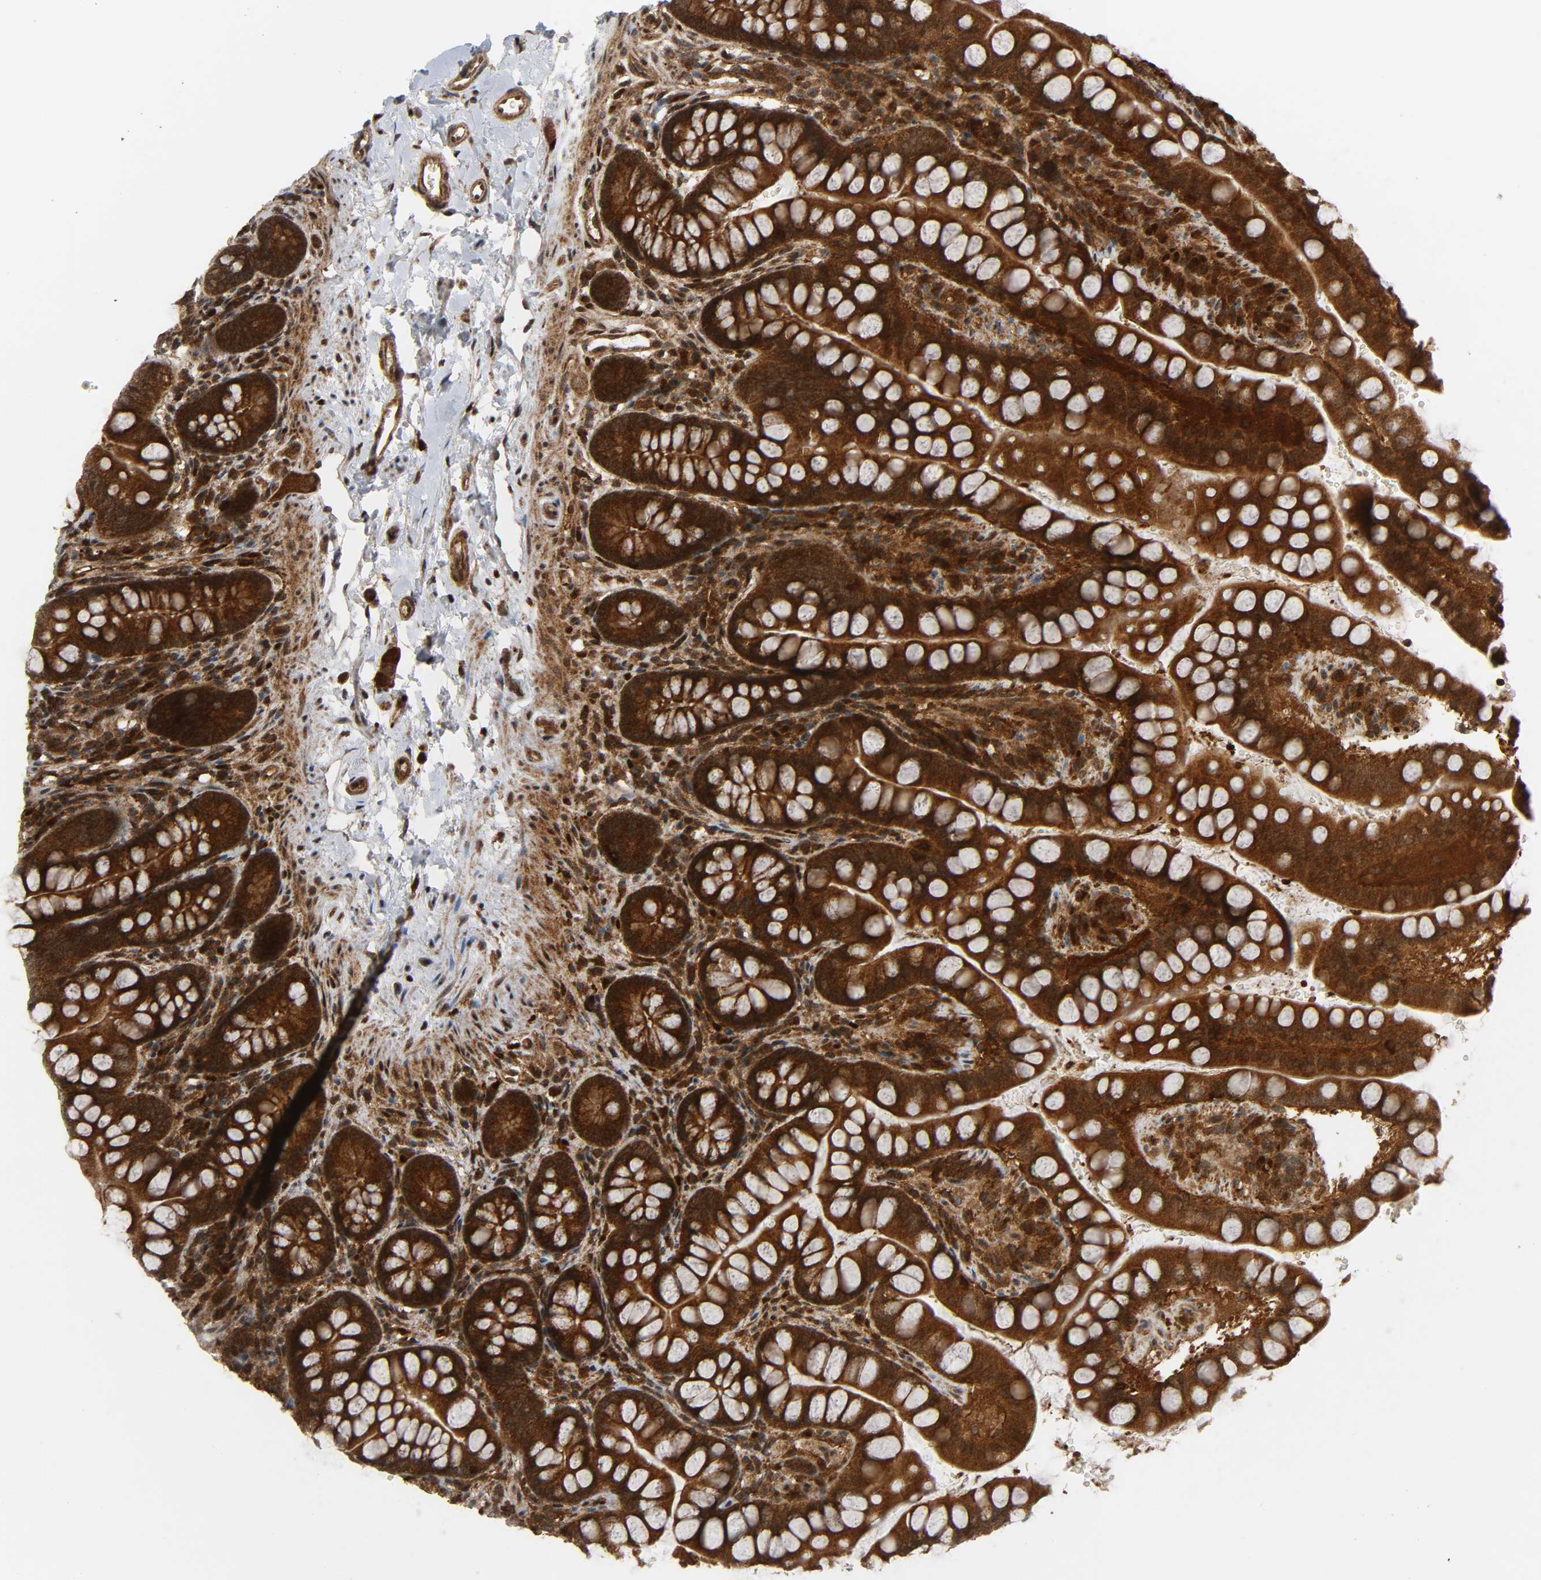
{"staining": {"intensity": "strong", "quantity": ">75%", "location": "cytoplasmic/membranous"}, "tissue": "small intestine", "cell_type": "Glandular cells", "image_type": "normal", "snomed": [{"axis": "morphology", "description": "Normal tissue, NOS"}, {"axis": "topography", "description": "Small intestine"}], "caption": "Brown immunohistochemical staining in benign small intestine demonstrates strong cytoplasmic/membranous staining in approximately >75% of glandular cells.", "gene": "CHUK", "patient": {"sex": "female", "age": 58}}